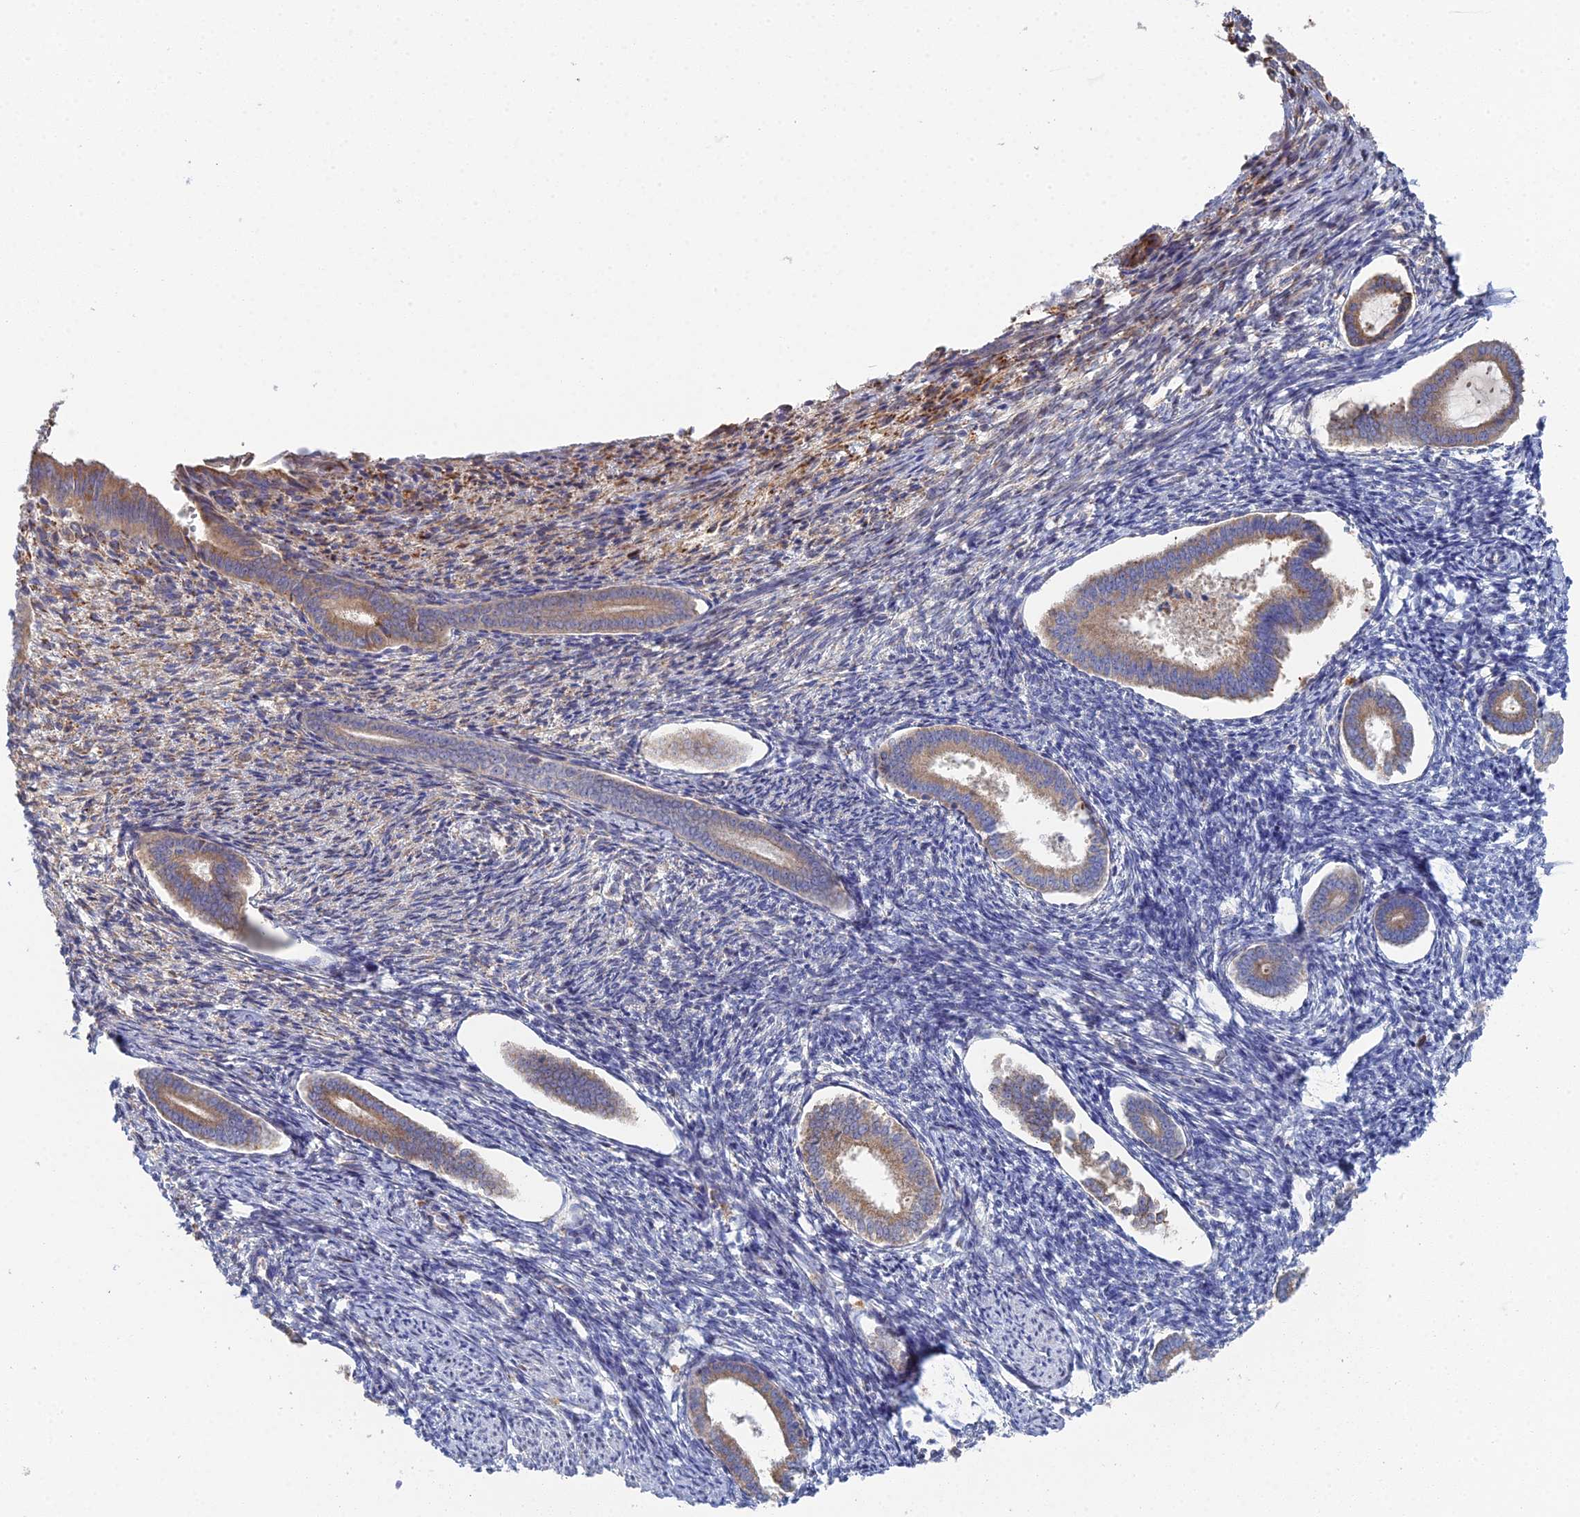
{"staining": {"intensity": "negative", "quantity": "none", "location": "none"}, "tissue": "endometrium", "cell_type": "Cells in endometrial stroma", "image_type": "normal", "snomed": [{"axis": "morphology", "description": "Normal tissue, NOS"}, {"axis": "topography", "description": "Endometrium"}], "caption": "Endometrium stained for a protein using IHC shows no positivity cells in endometrial stroma.", "gene": "TRAPPC6A", "patient": {"sex": "female", "age": 56}}